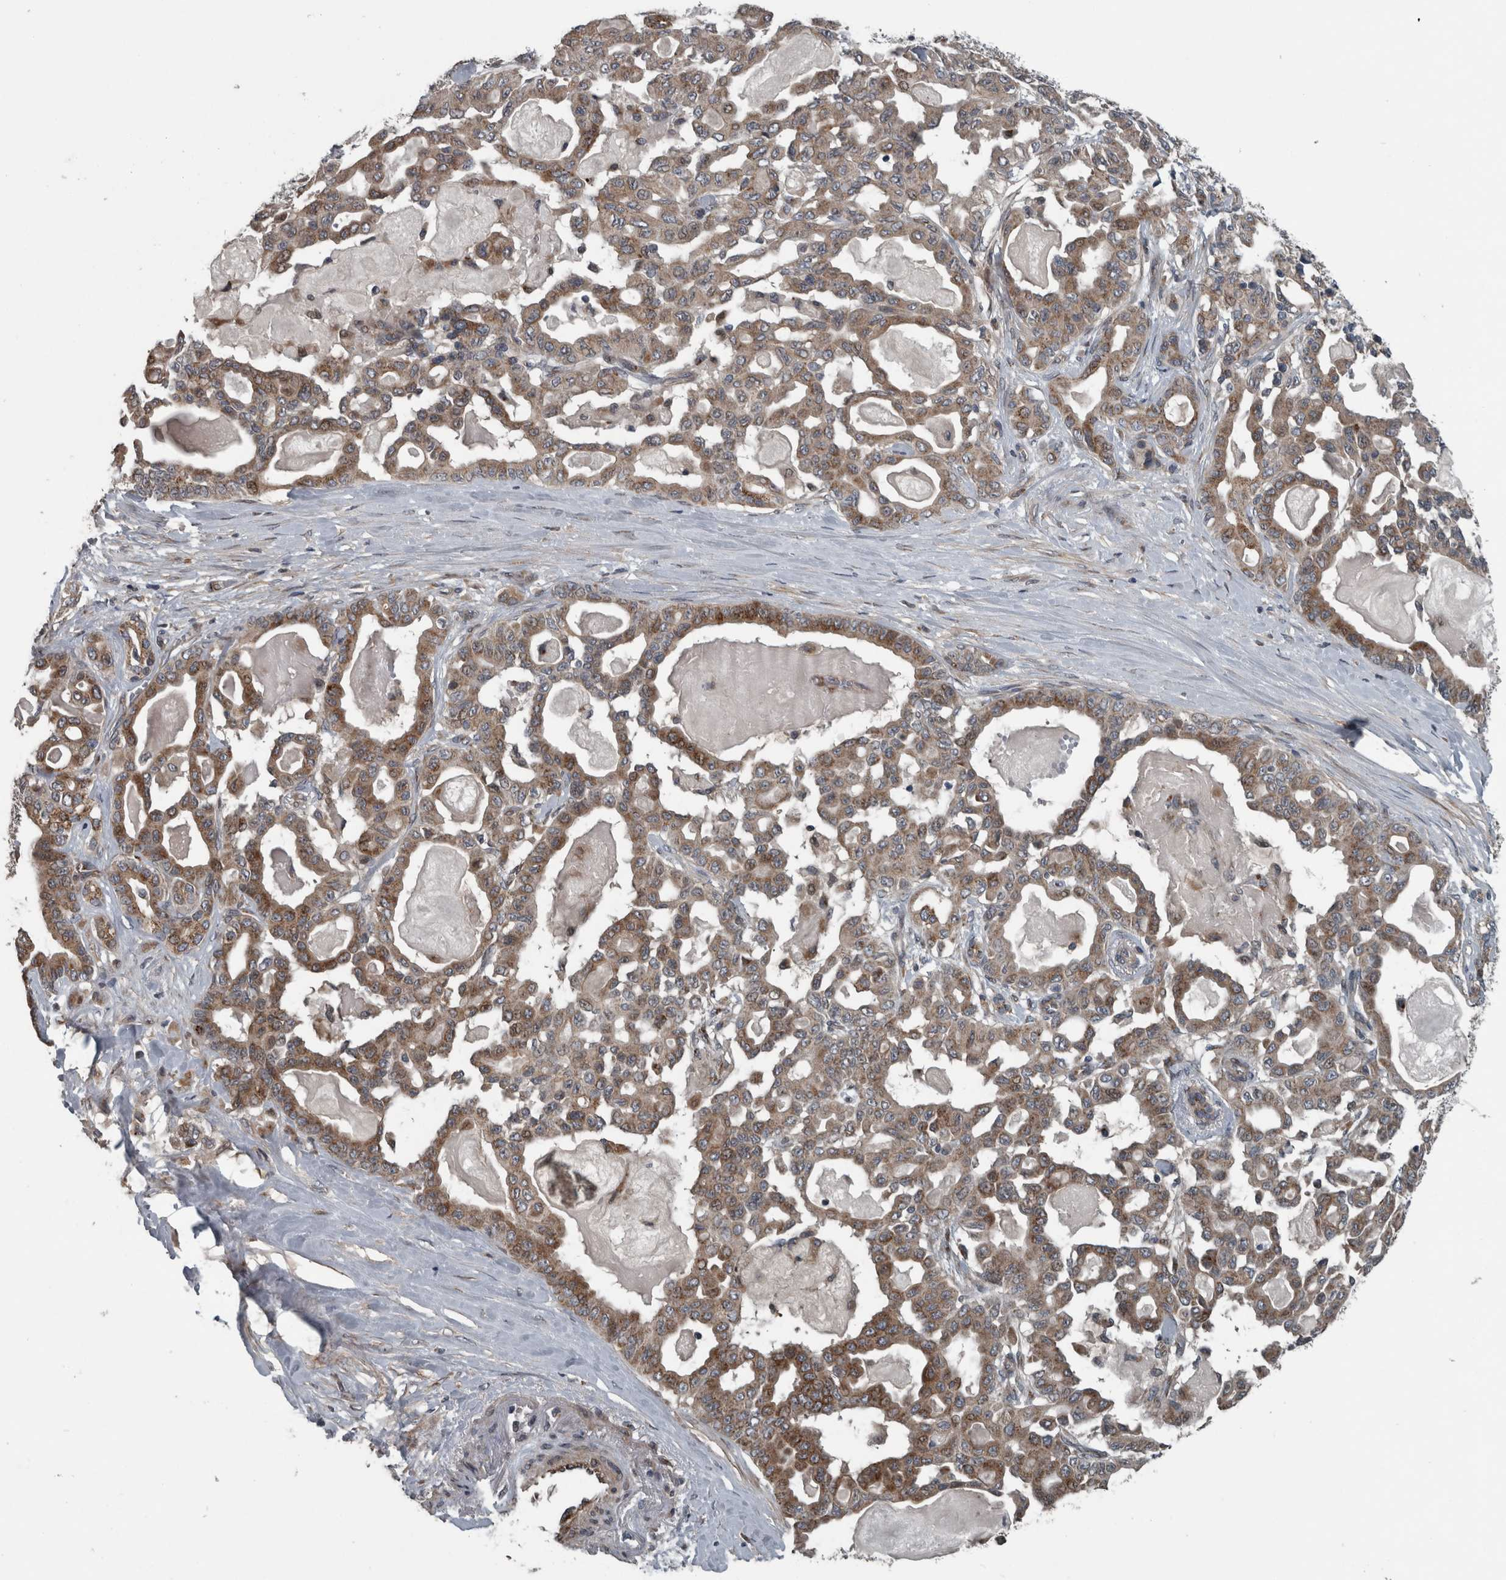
{"staining": {"intensity": "moderate", "quantity": ">75%", "location": "cytoplasmic/membranous"}, "tissue": "pancreatic cancer", "cell_type": "Tumor cells", "image_type": "cancer", "snomed": [{"axis": "morphology", "description": "Adenocarcinoma, NOS"}, {"axis": "topography", "description": "Pancreas"}], "caption": "A brown stain highlights moderate cytoplasmic/membranous positivity of a protein in human adenocarcinoma (pancreatic) tumor cells.", "gene": "ZNF345", "patient": {"sex": "male", "age": 63}}